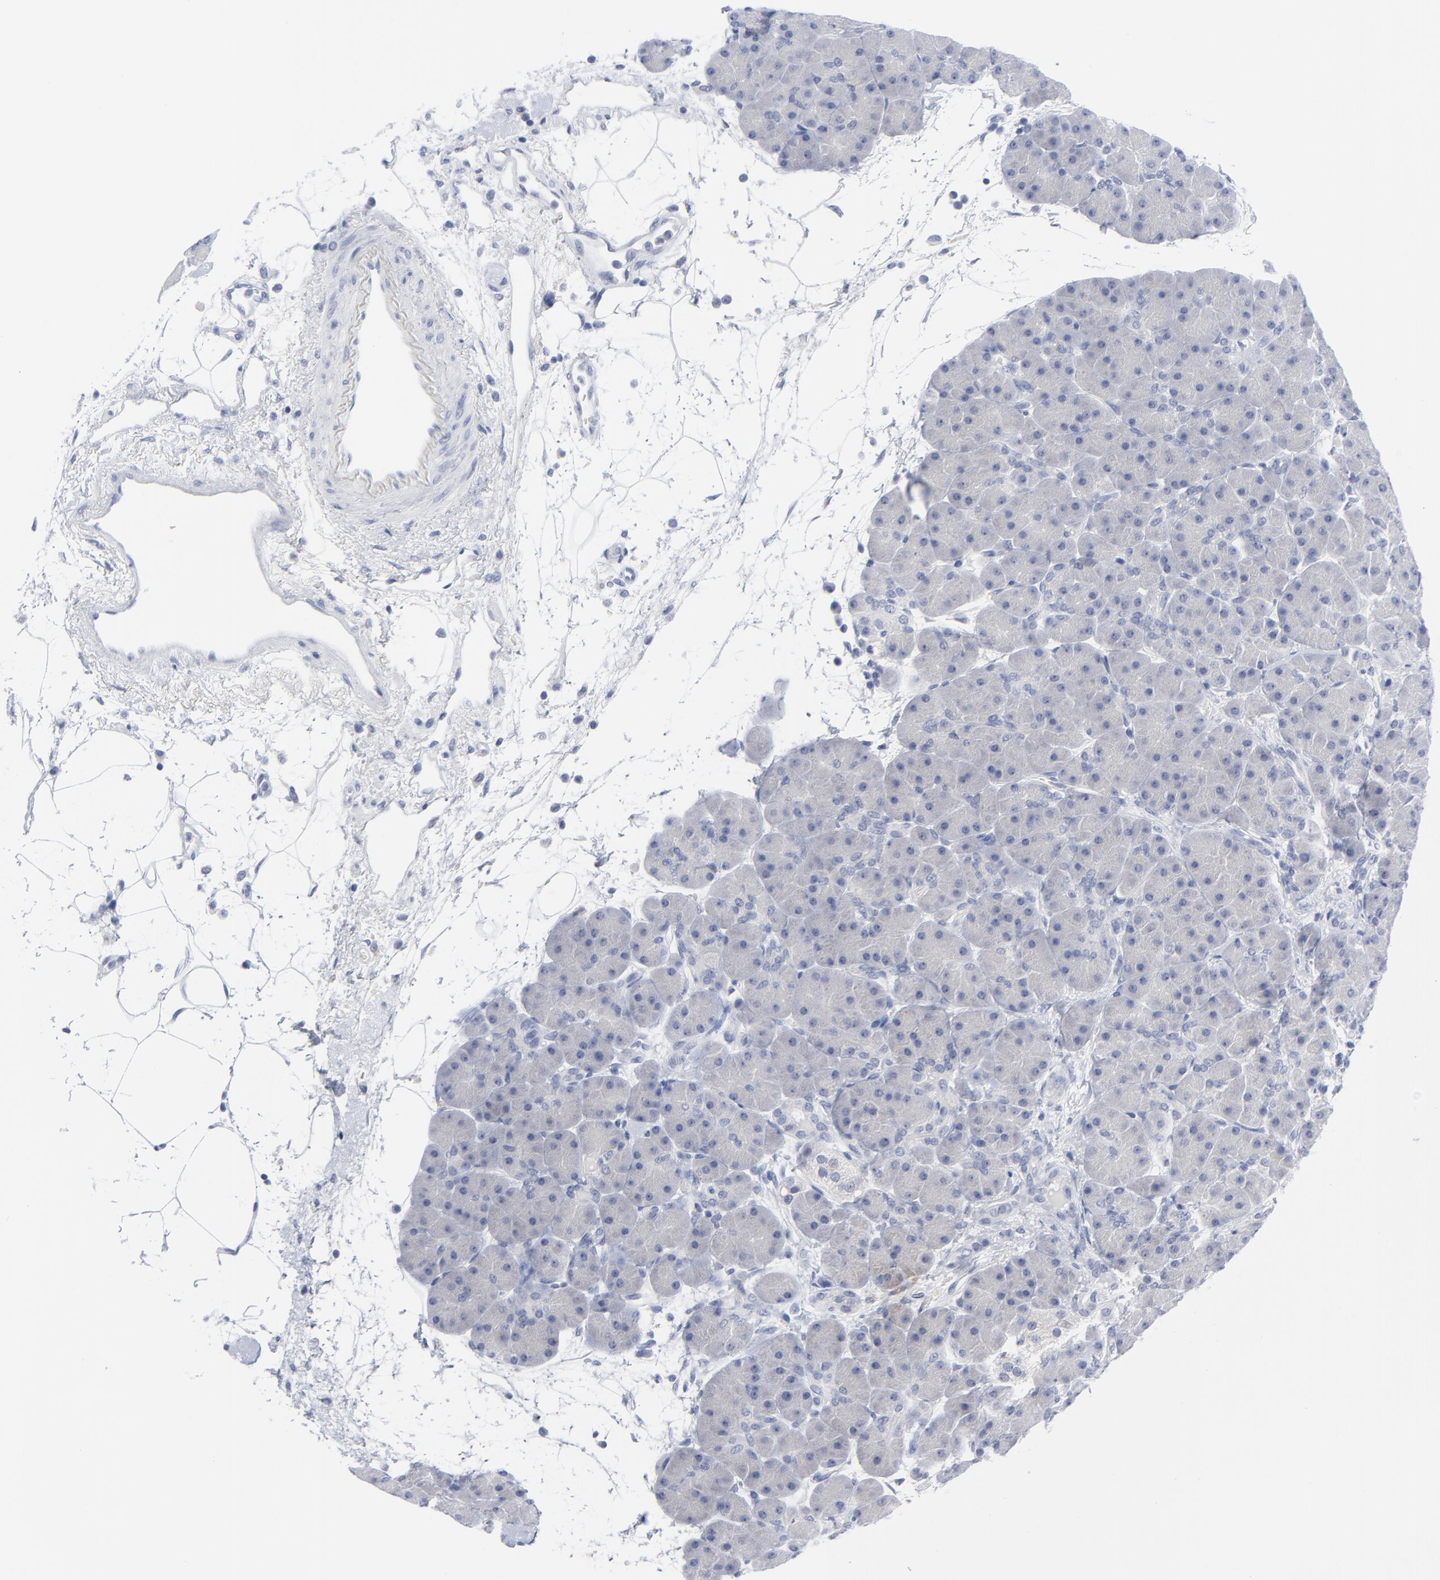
{"staining": {"intensity": "negative", "quantity": "none", "location": "none"}, "tissue": "pancreas", "cell_type": "Exocrine glandular cells", "image_type": "normal", "snomed": [{"axis": "morphology", "description": "Normal tissue, NOS"}, {"axis": "topography", "description": "Pancreas"}], "caption": "Exocrine glandular cells are negative for protein expression in unremarkable human pancreas. (IHC, brightfield microscopy, high magnification).", "gene": "CLEC4G", "patient": {"sex": "male", "age": 66}}